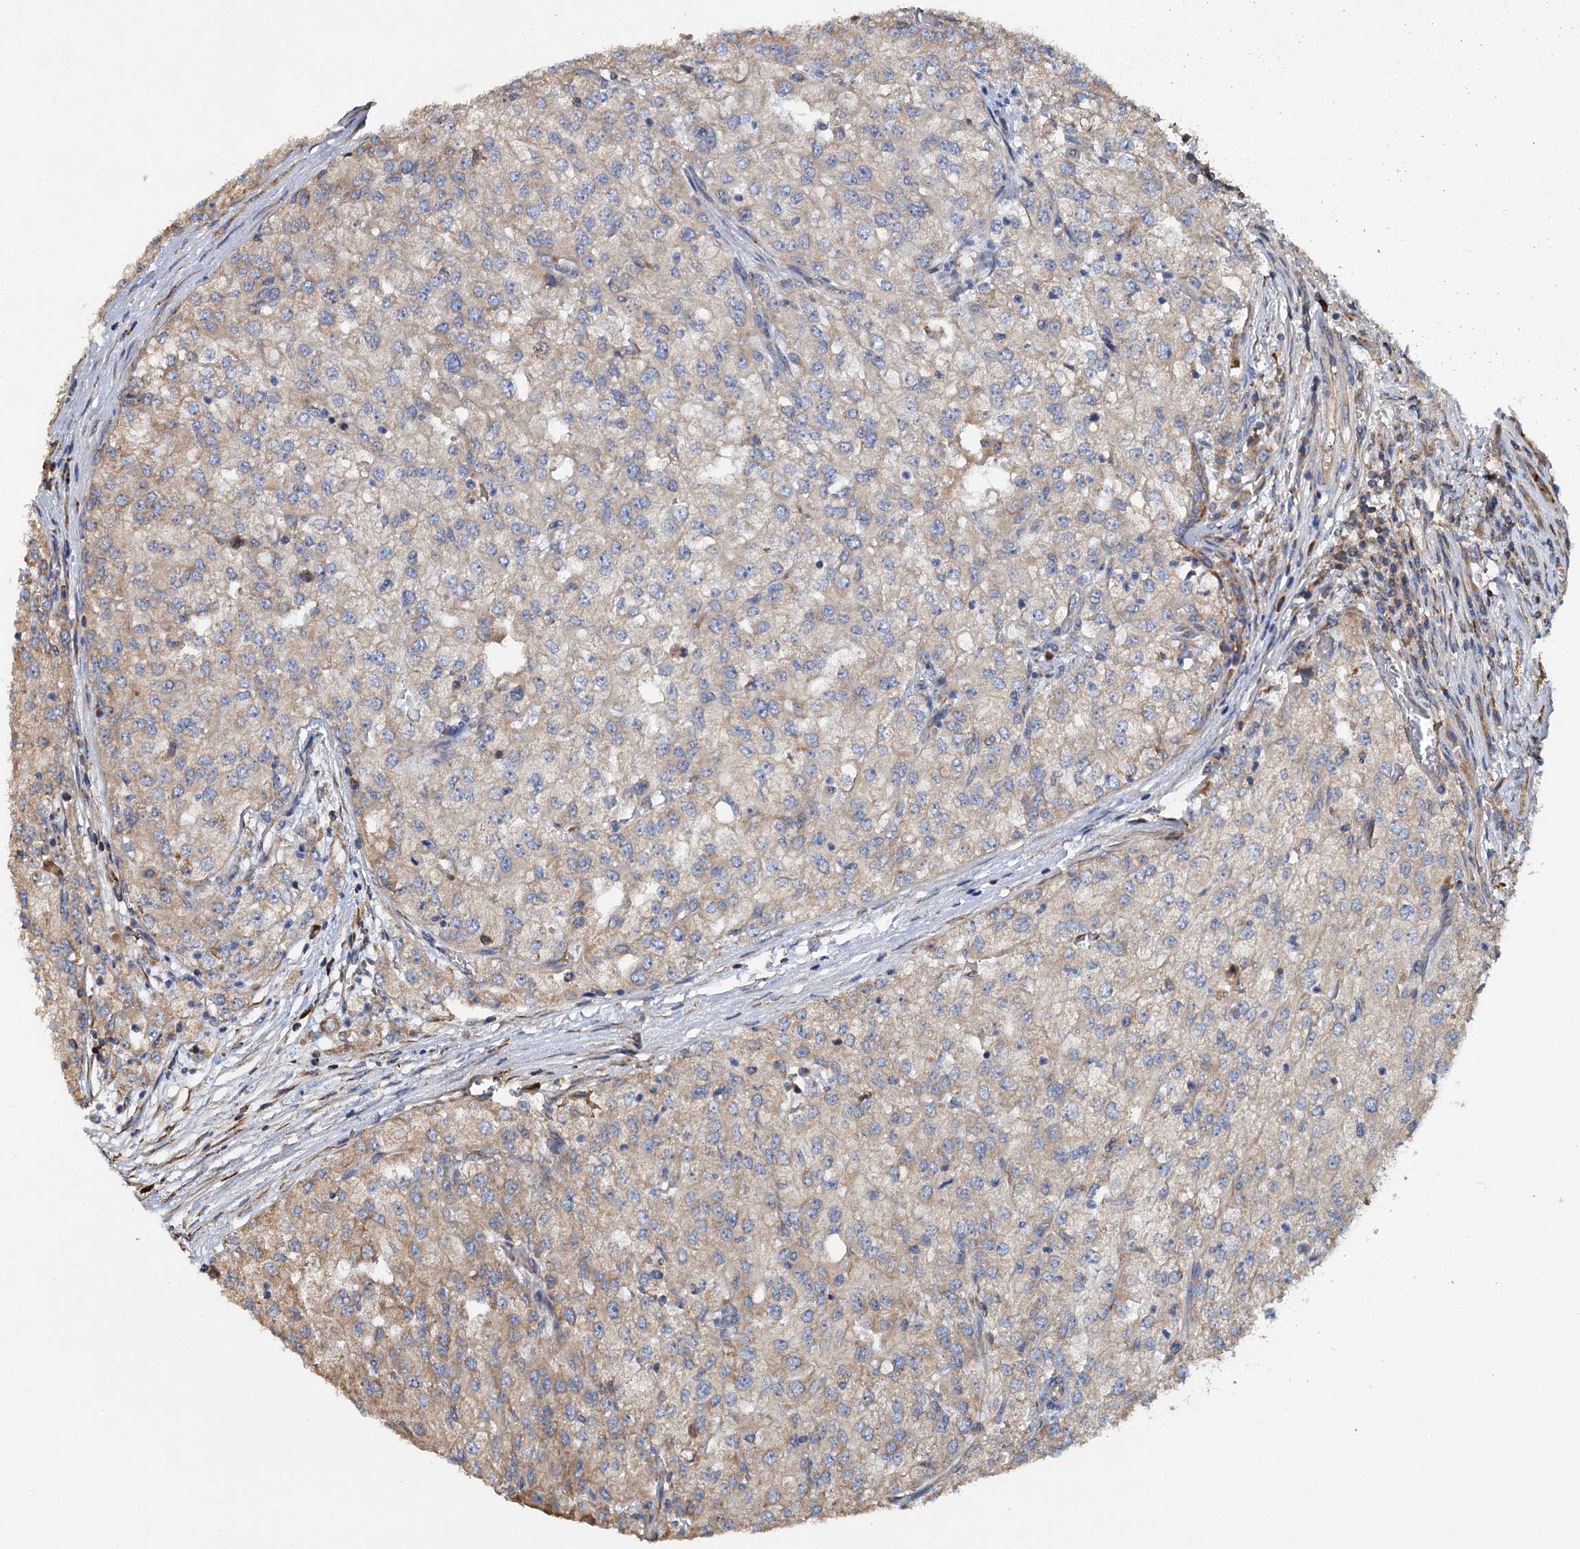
{"staining": {"intensity": "weak", "quantity": "<25%", "location": "cytoplasmic/membranous"}, "tissue": "renal cancer", "cell_type": "Tumor cells", "image_type": "cancer", "snomed": [{"axis": "morphology", "description": "Adenocarcinoma, NOS"}, {"axis": "topography", "description": "Kidney"}], "caption": "Immunohistochemistry (IHC) of human adenocarcinoma (renal) reveals no staining in tumor cells.", "gene": "LINS1", "patient": {"sex": "female", "age": 54}}